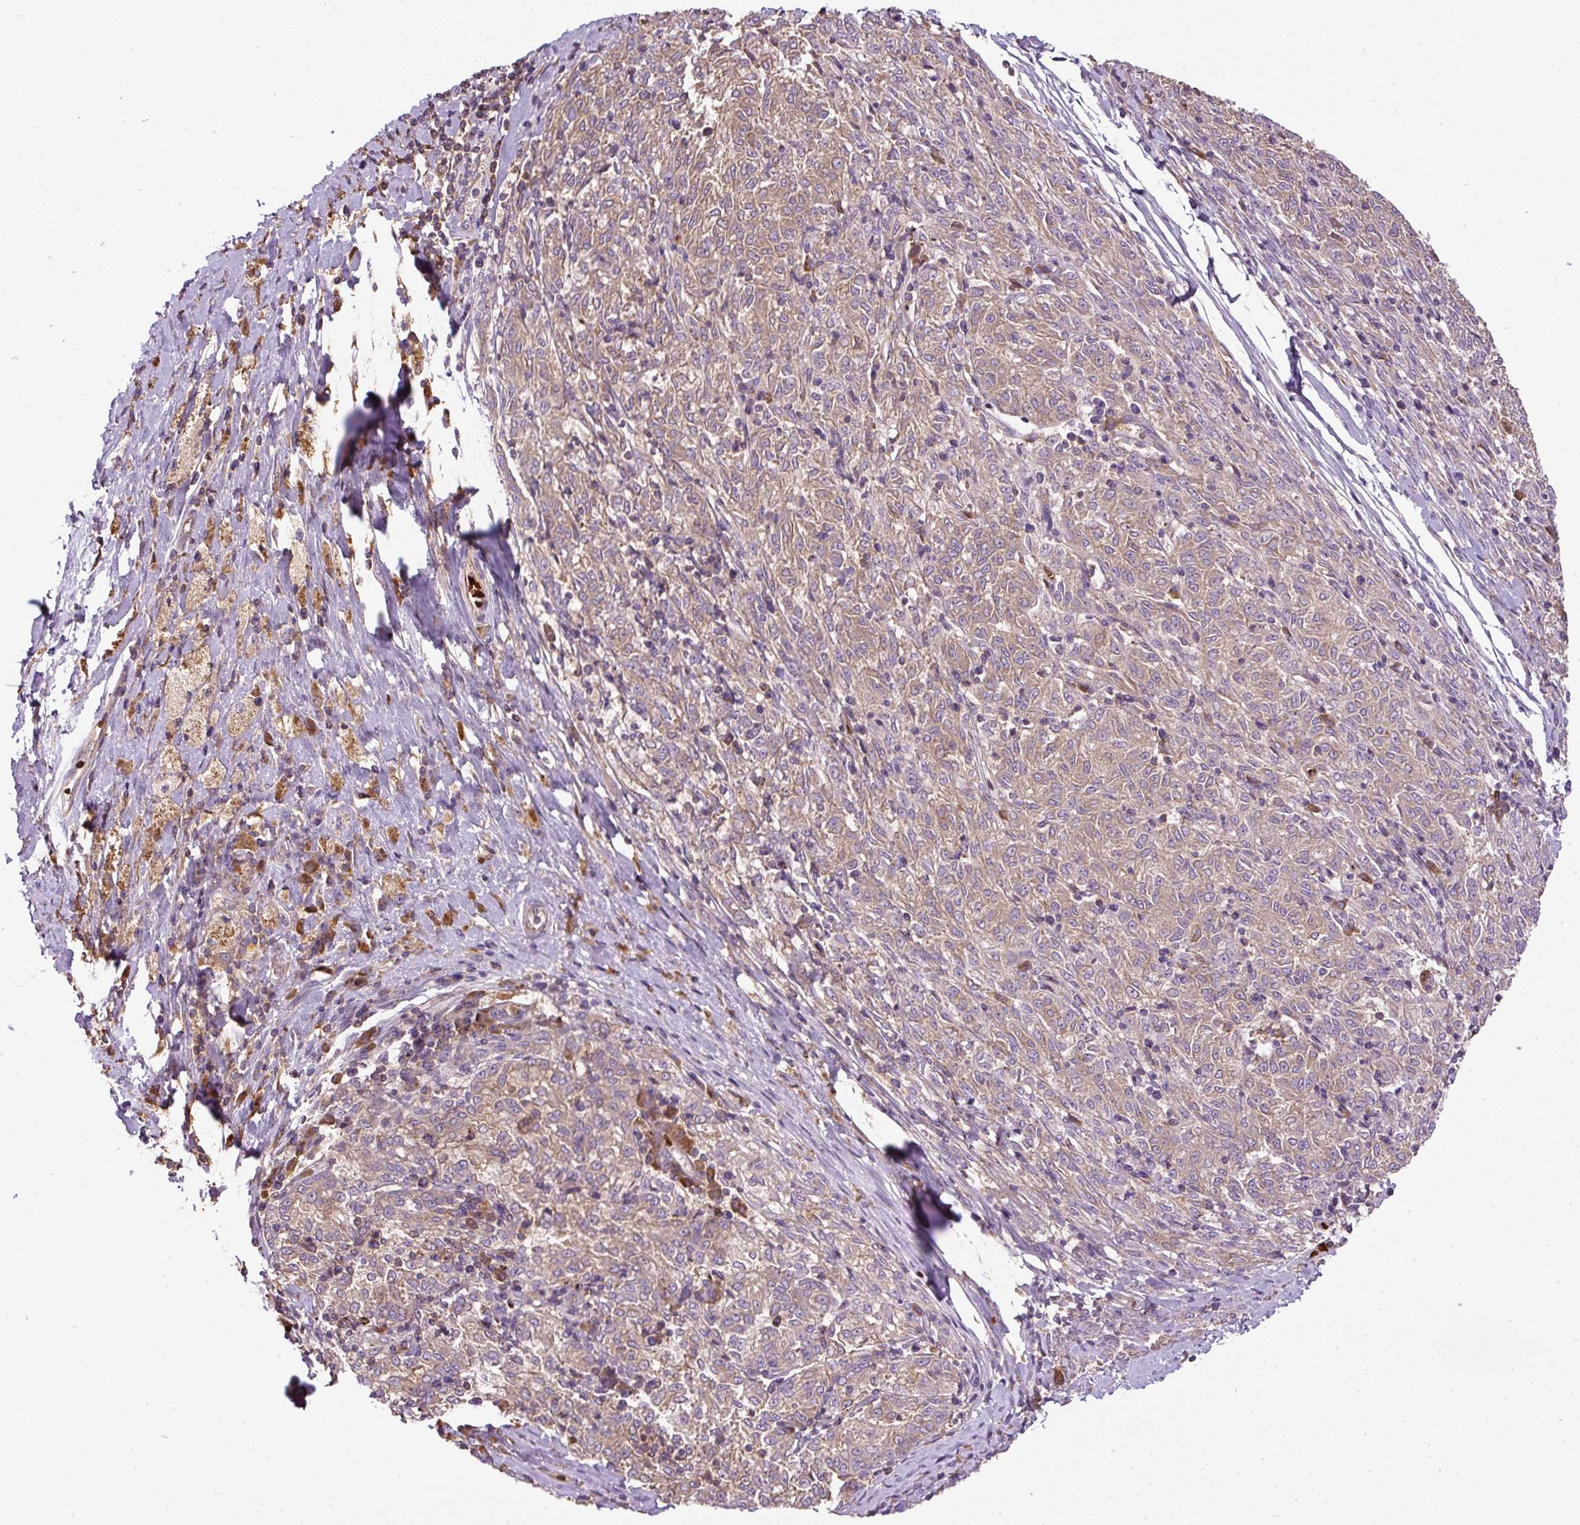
{"staining": {"intensity": "weak", "quantity": ">75%", "location": "cytoplasmic/membranous"}, "tissue": "melanoma", "cell_type": "Tumor cells", "image_type": "cancer", "snomed": [{"axis": "morphology", "description": "Malignant melanoma, NOS"}, {"axis": "topography", "description": "Skin"}], "caption": "Immunohistochemistry (IHC) micrograph of malignant melanoma stained for a protein (brown), which shows low levels of weak cytoplasmic/membranous positivity in approximately >75% of tumor cells.", "gene": "CXCL13", "patient": {"sex": "female", "age": 72}}